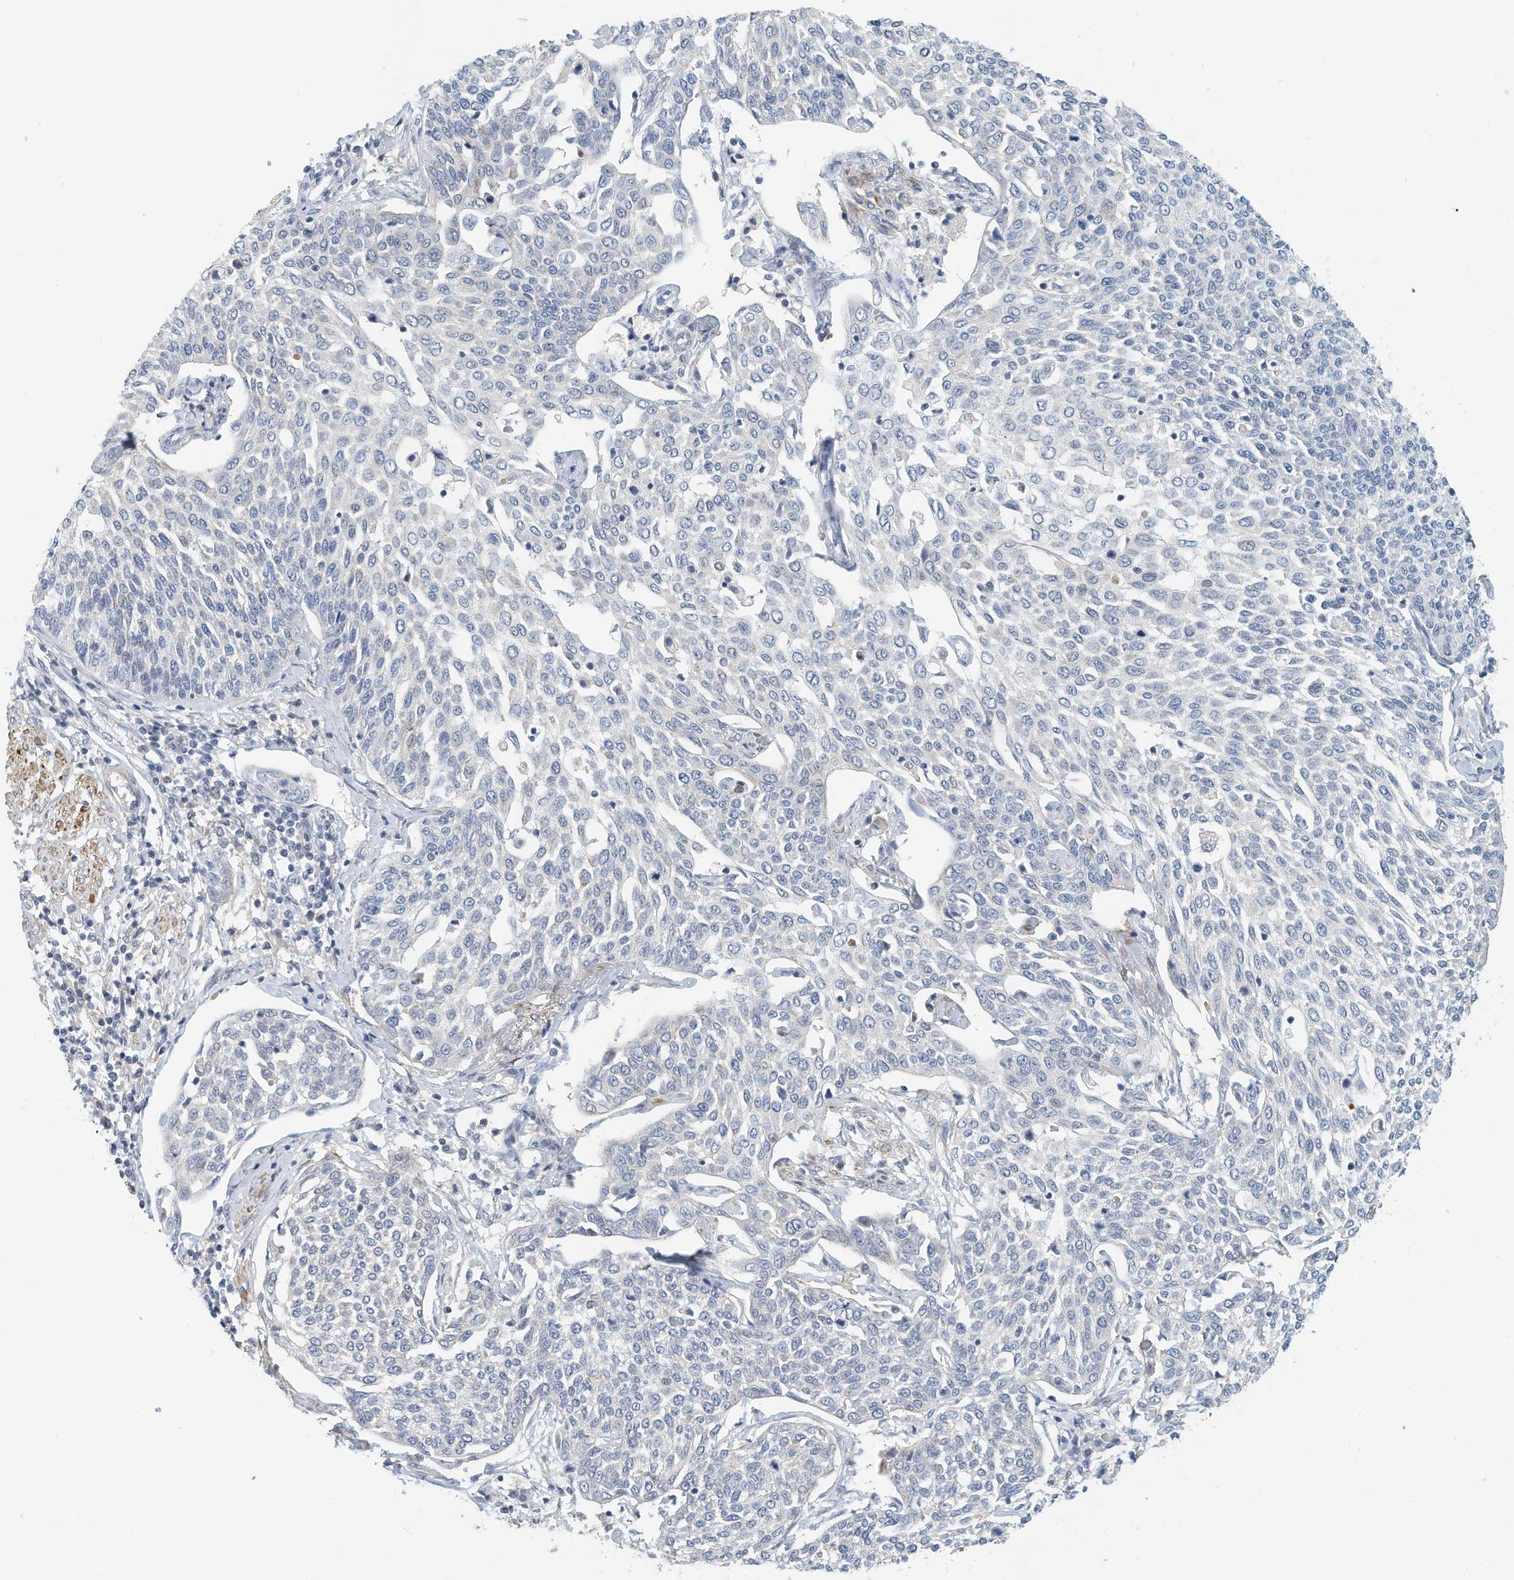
{"staining": {"intensity": "negative", "quantity": "none", "location": "none"}, "tissue": "cervical cancer", "cell_type": "Tumor cells", "image_type": "cancer", "snomed": [{"axis": "morphology", "description": "Squamous cell carcinoma, NOS"}, {"axis": "topography", "description": "Cervix"}], "caption": "A photomicrograph of human cervical squamous cell carcinoma is negative for staining in tumor cells.", "gene": "MICAL1", "patient": {"sex": "female", "age": 34}}